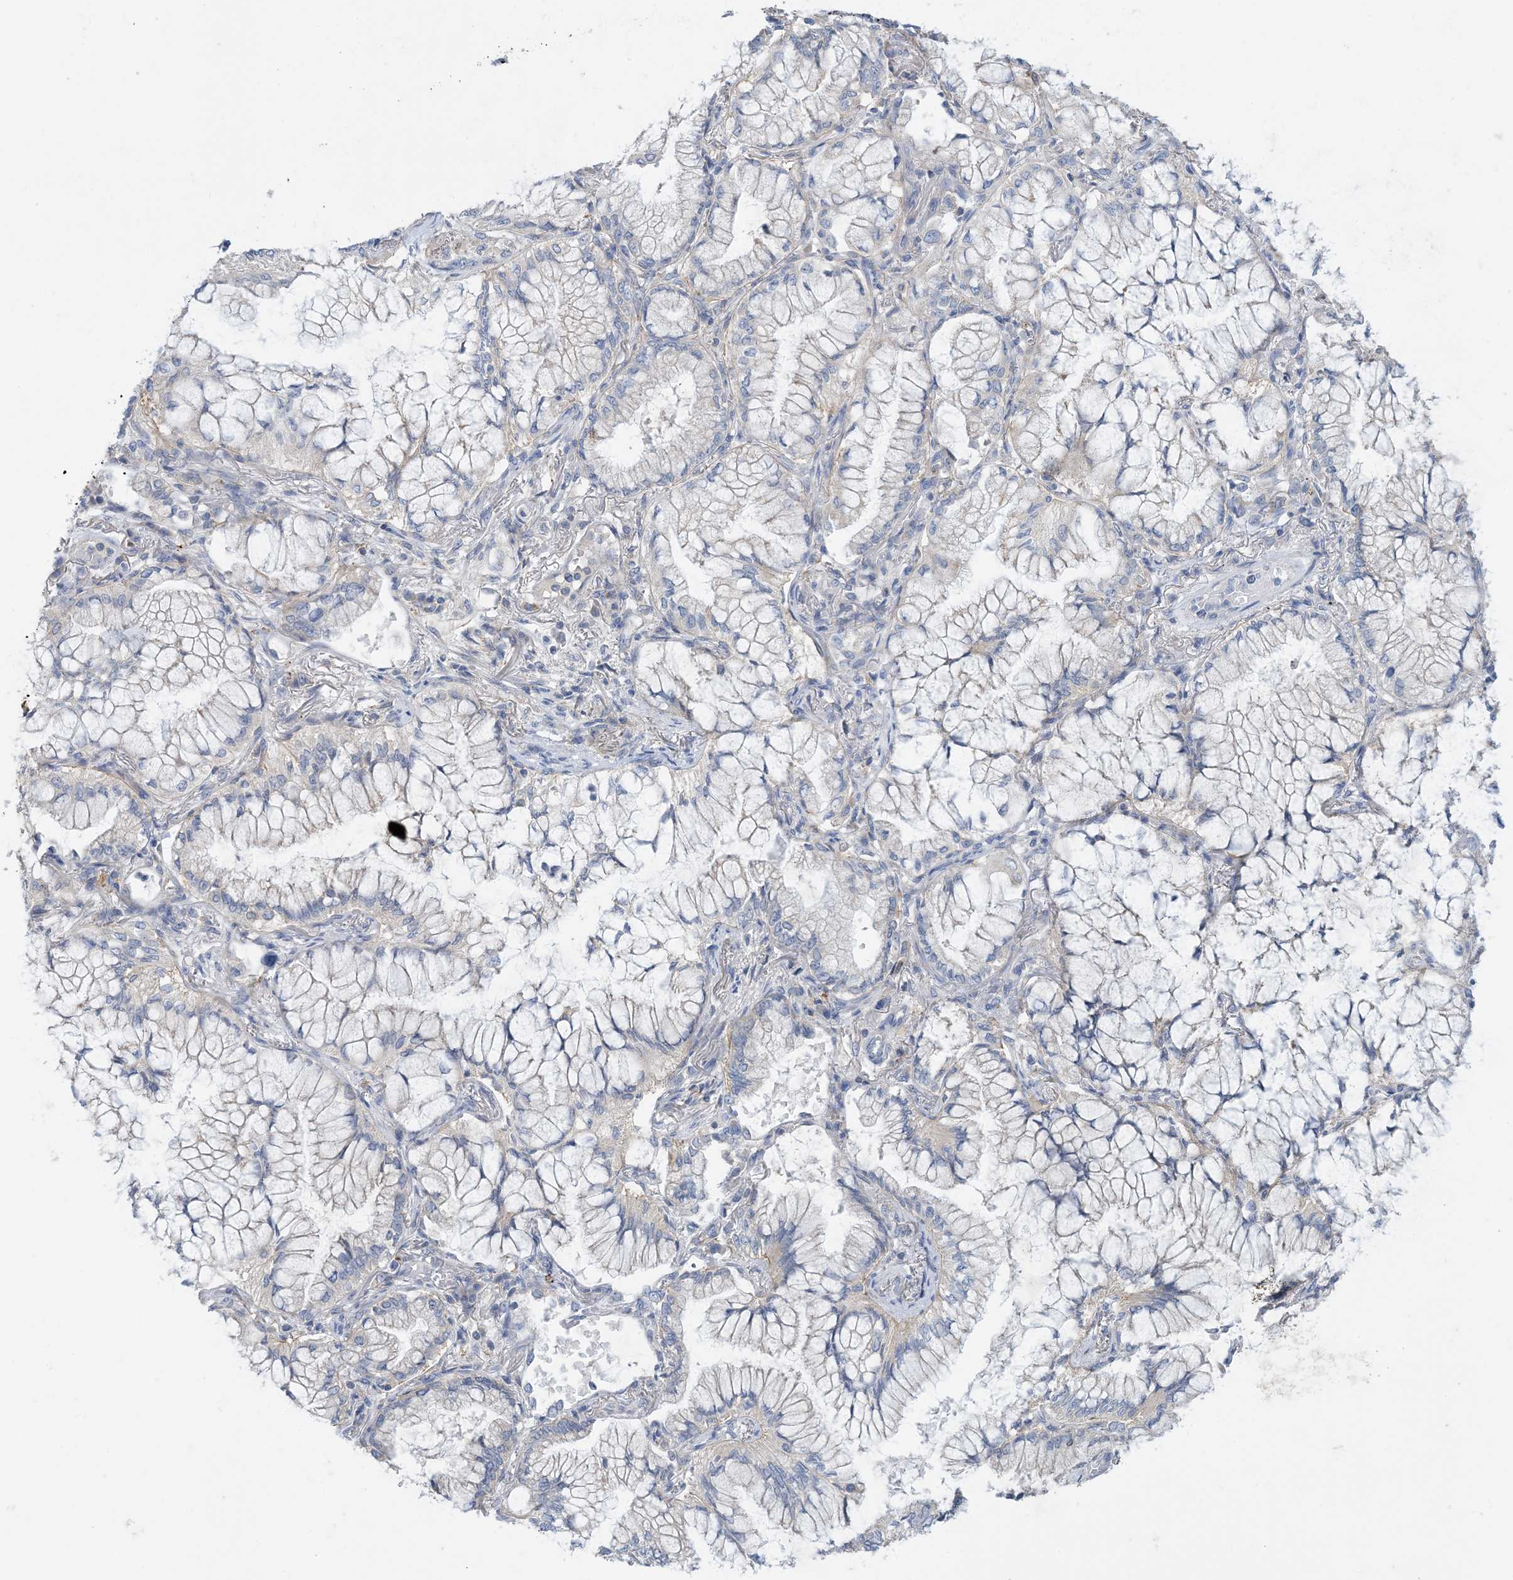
{"staining": {"intensity": "negative", "quantity": "none", "location": "none"}, "tissue": "lung cancer", "cell_type": "Tumor cells", "image_type": "cancer", "snomed": [{"axis": "morphology", "description": "Adenocarcinoma, NOS"}, {"axis": "topography", "description": "Lung"}], "caption": "Adenocarcinoma (lung) stained for a protein using immunohistochemistry (IHC) exhibits no expression tumor cells.", "gene": "ZCCHC18", "patient": {"sex": "female", "age": 70}}